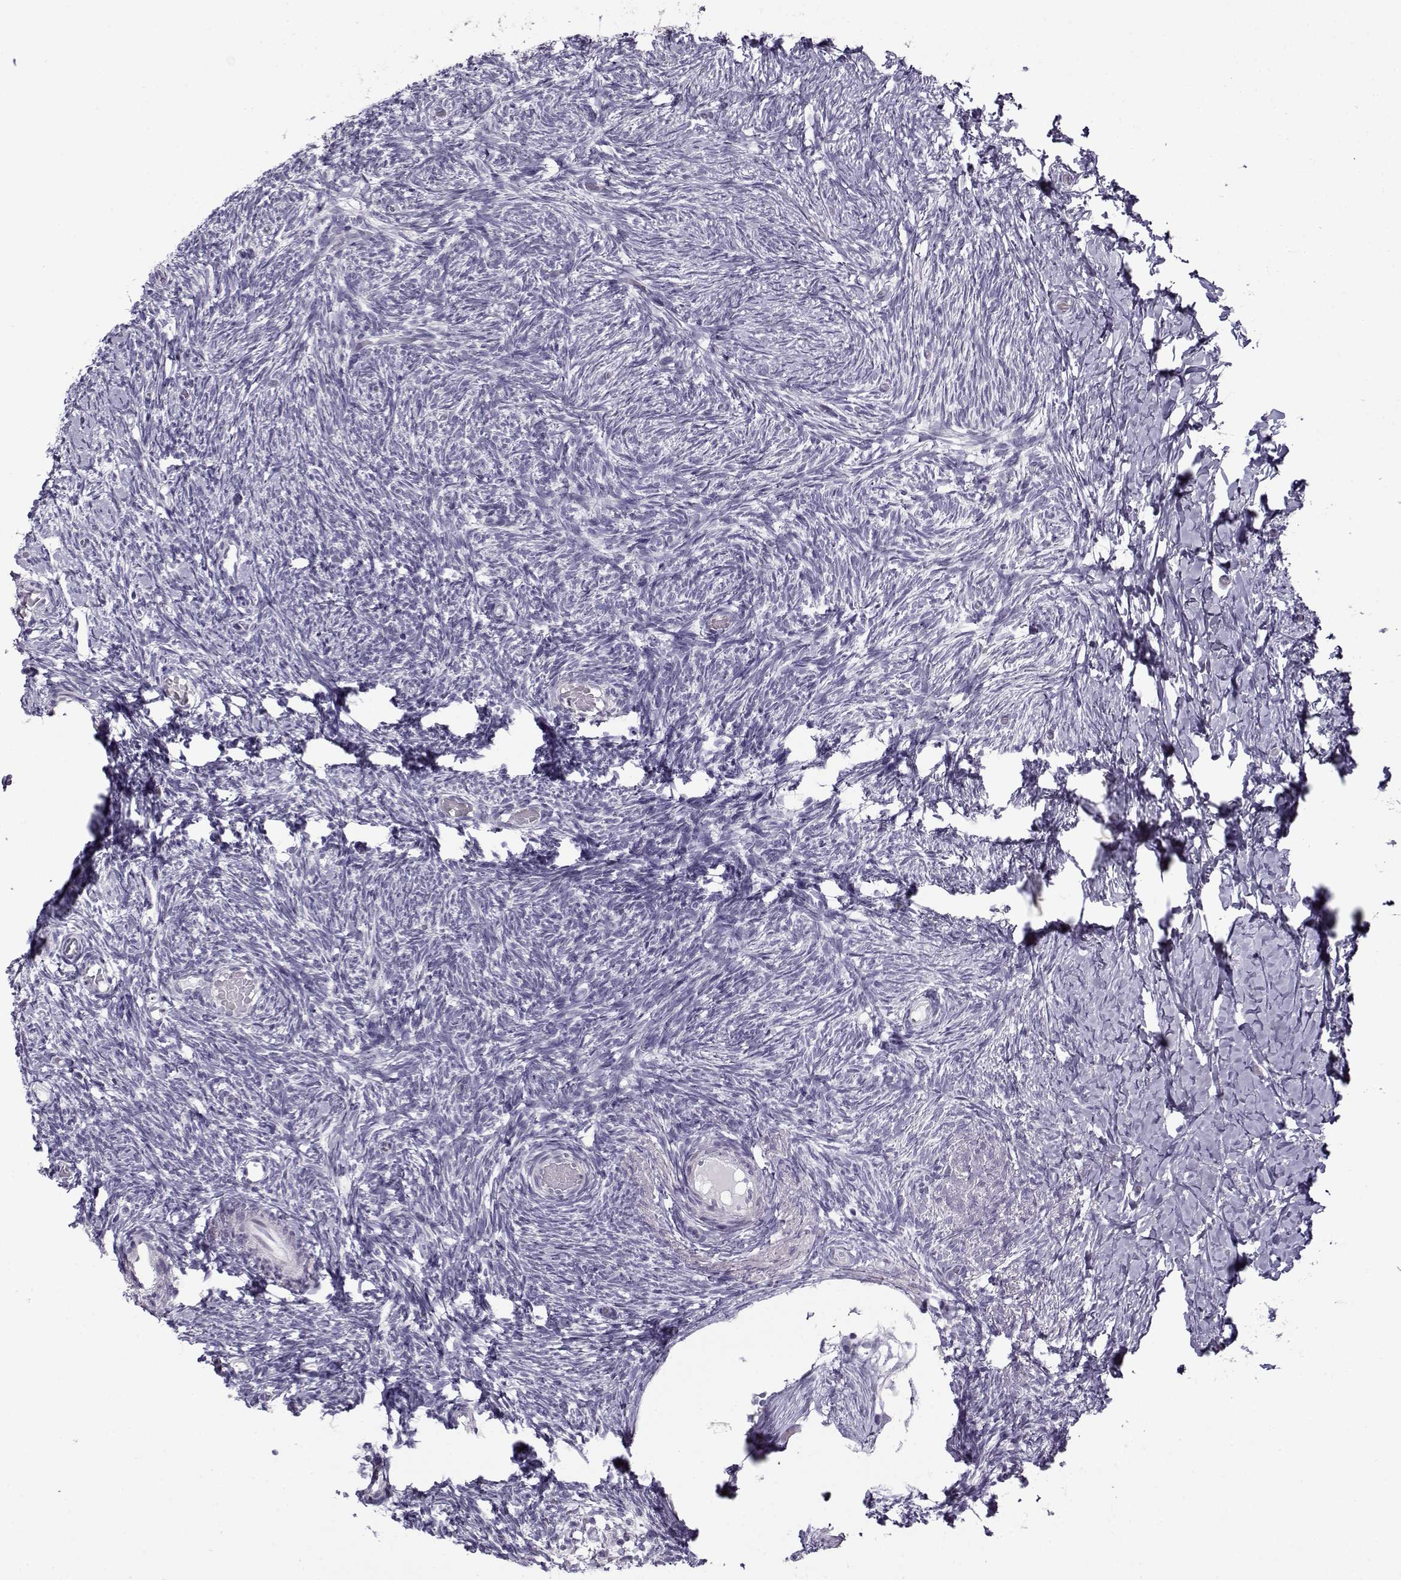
{"staining": {"intensity": "negative", "quantity": "none", "location": "none"}, "tissue": "ovary", "cell_type": "Follicle cells", "image_type": "normal", "snomed": [{"axis": "morphology", "description": "Normal tissue, NOS"}, {"axis": "topography", "description": "Ovary"}], "caption": "Human ovary stained for a protein using immunohistochemistry shows no positivity in follicle cells.", "gene": "TEX55", "patient": {"sex": "female", "age": 39}}